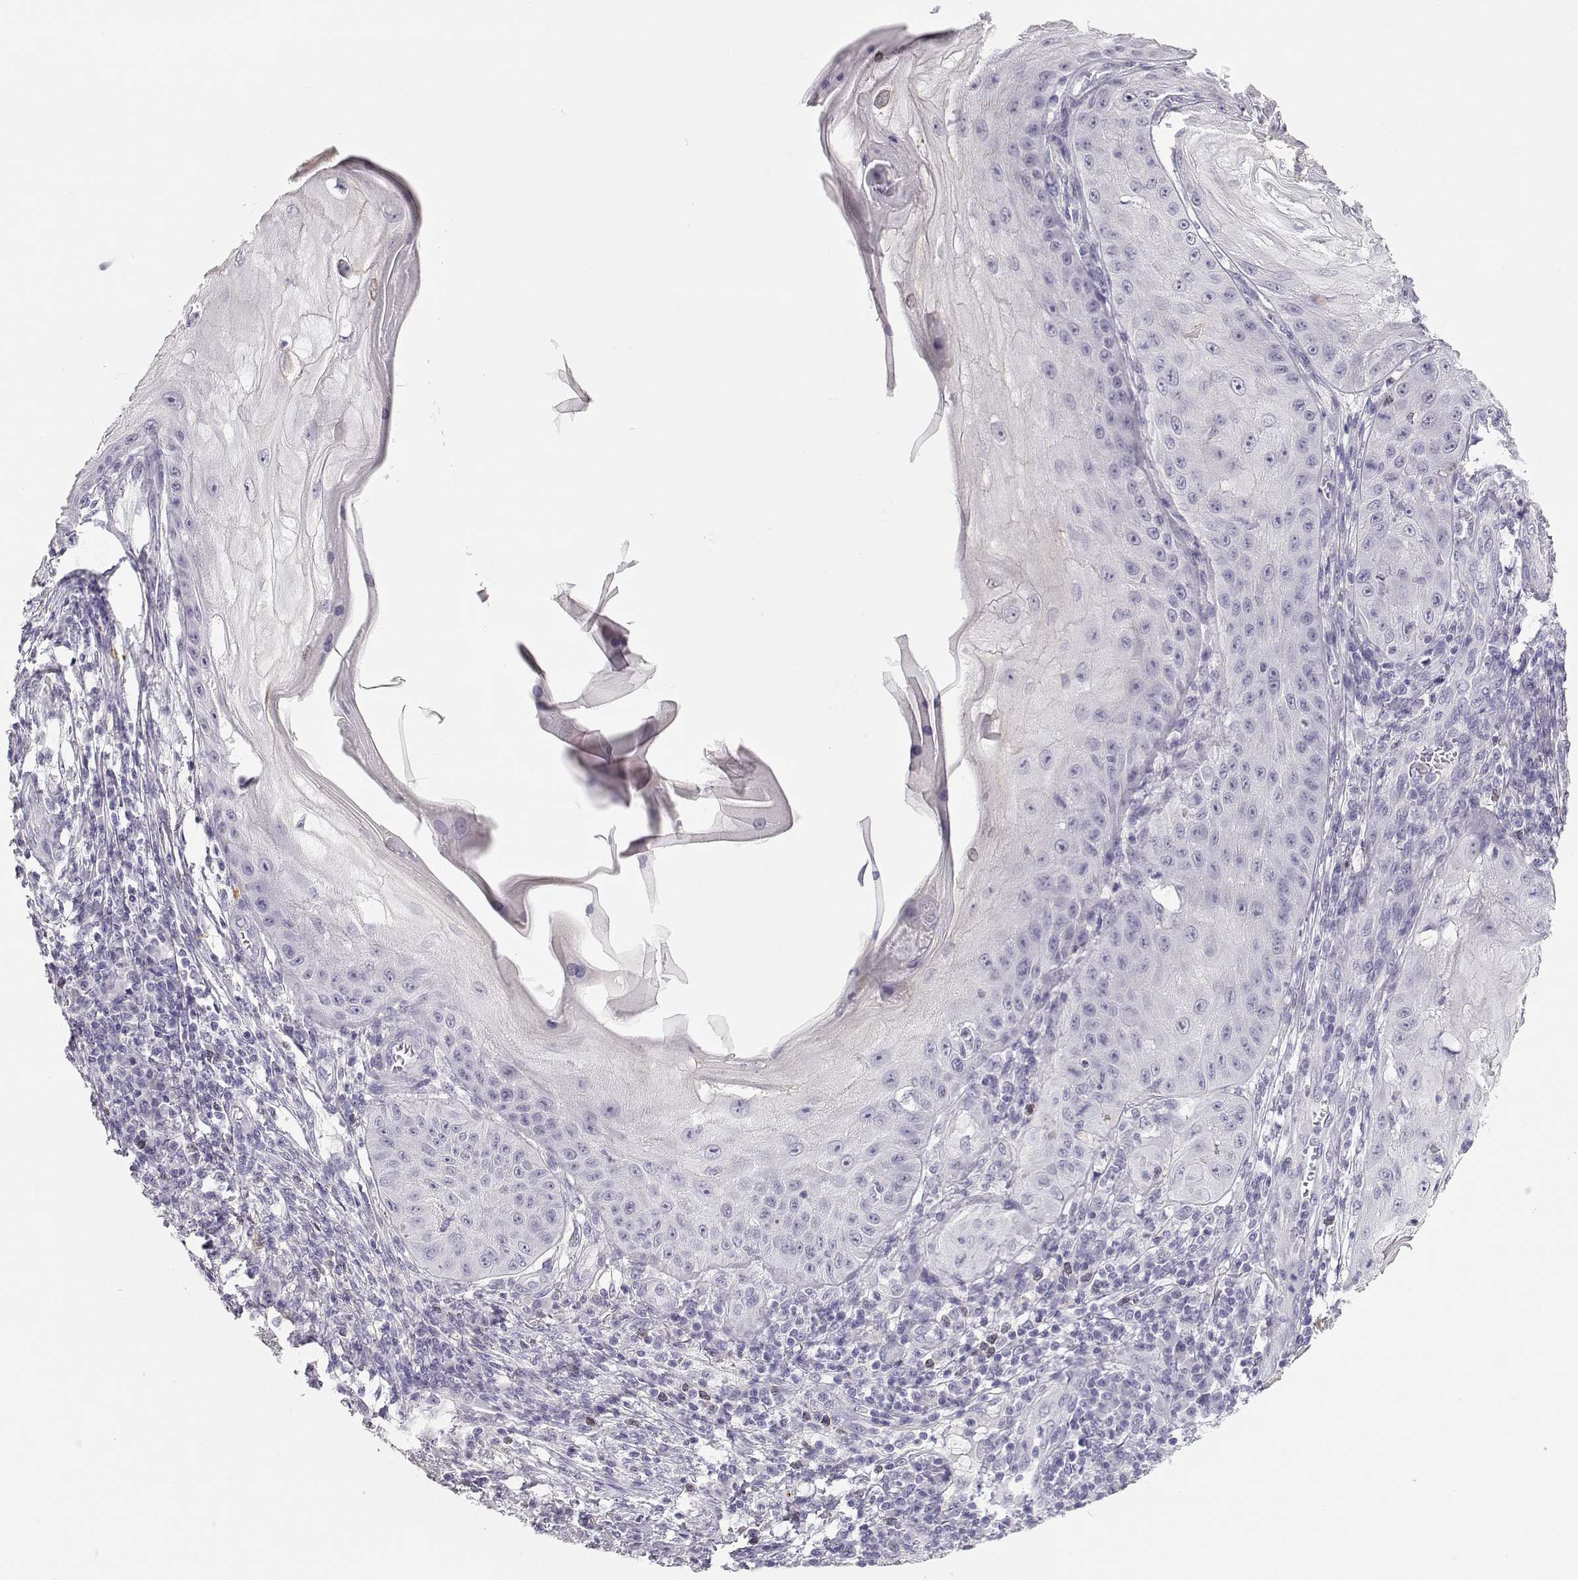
{"staining": {"intensity": "negative", "quantity": "none", "location": "none"}, "tissue": "skin cancer", "cell_type": "Tumor cells", "image_type": "cancer", "snomed": [{"axis": "morphology", "description": "Squamous cell carcinoma, NOS"}, {"axis": "topography", "description": "Skin"}], "caption": "Micrograph shows no significant protein expression in tumor cells of skin cancer (squamous cell carcinoma).", "gene": "NUTM1", "patient": {"sex": "male", "age": 70}}